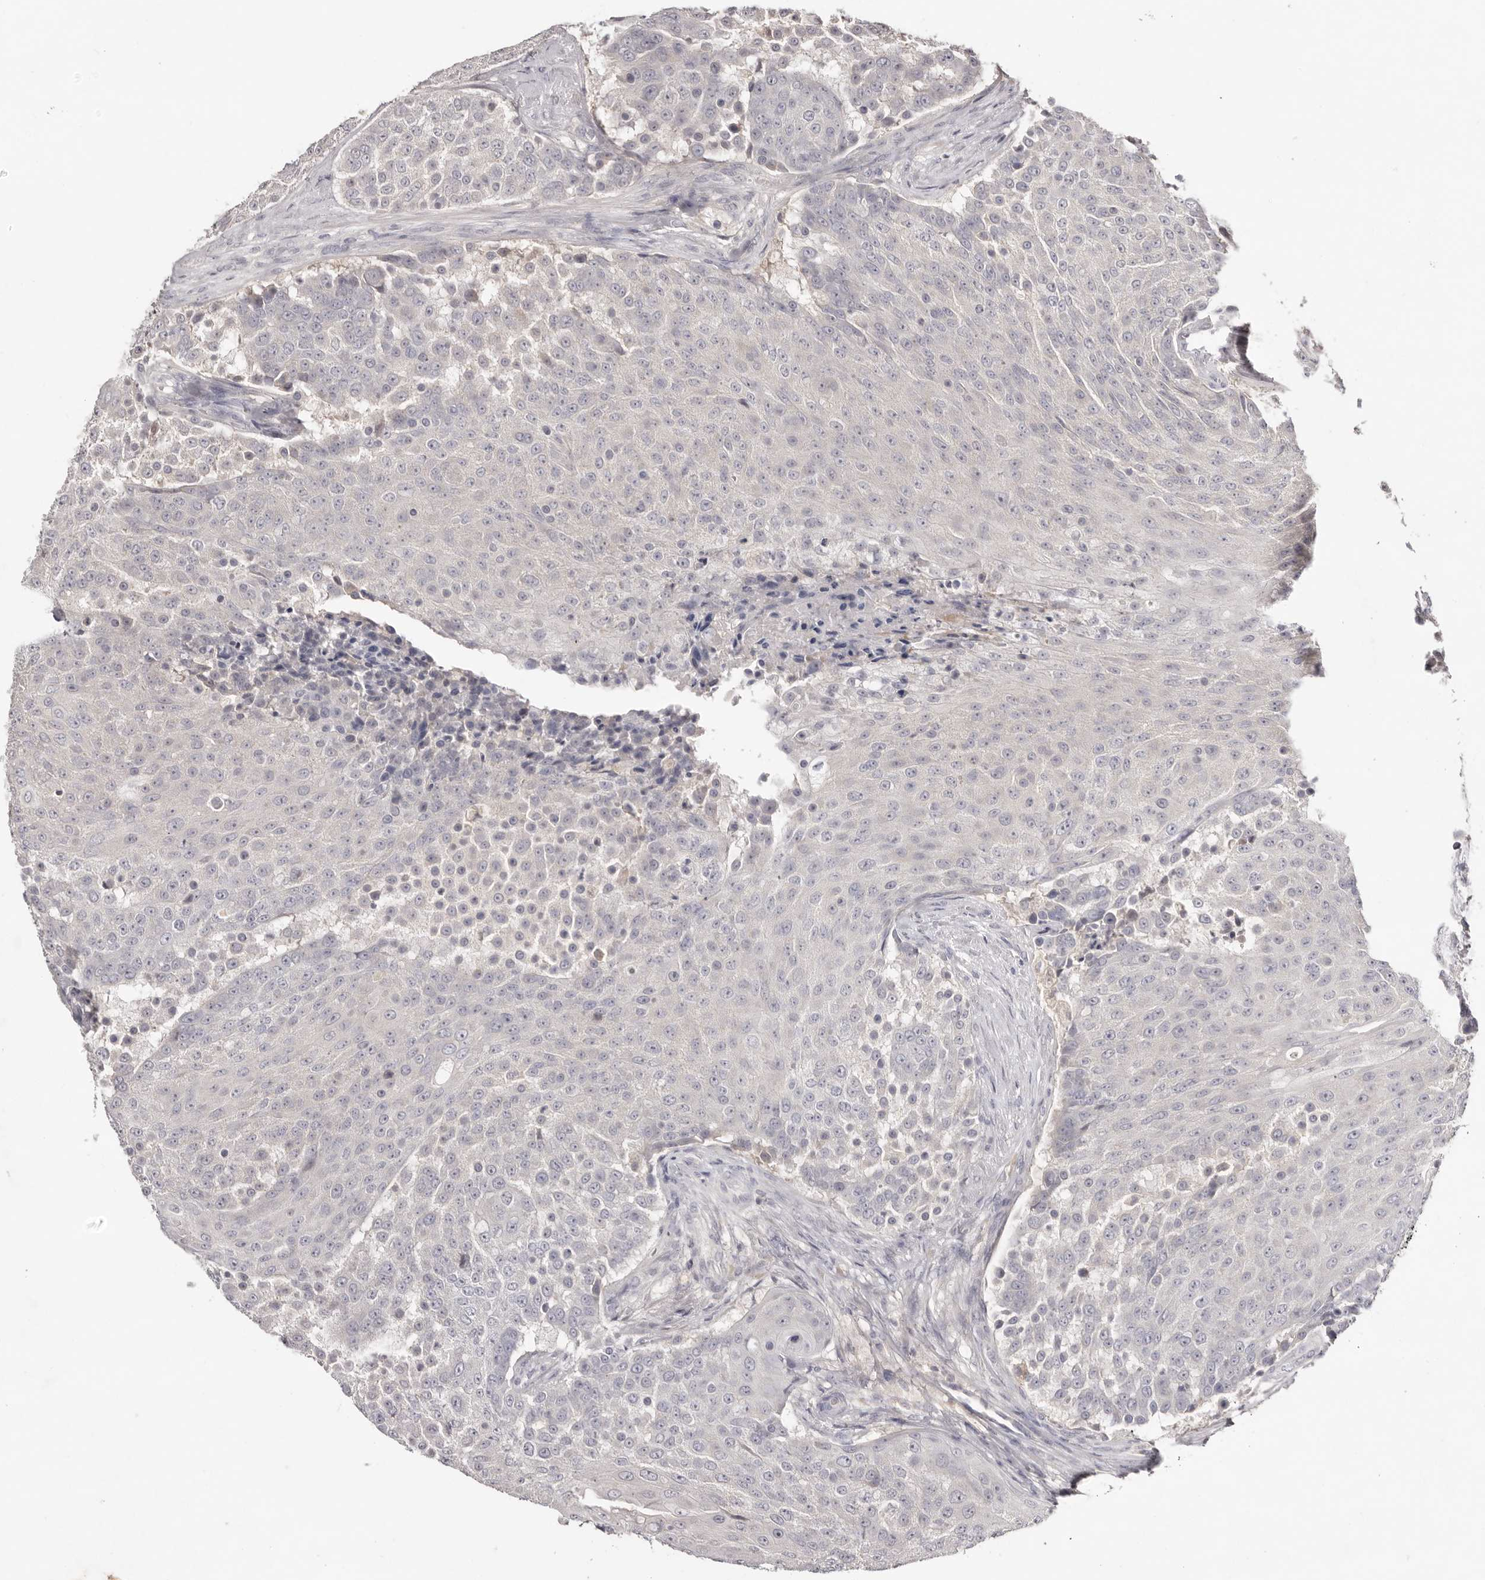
{"staining": {"intensity": "negative", "quantity": "none", "location": "none"}, "tissue": "urothelial cancer", "cell_type": "Tumor cells", "image_type": "cancer", "snomed": [{"axis": "morphology", "description": "Urothelial carcinoma, High grade"}, {"axis": "topography", "description": "Urinary bladder"}], "caption": "Human urothelial cancer stained for a protein using immunohistochemistry (IHC) demonstrates no positivity in tumor cells.", "gene": "SCUBE2", "patient": {"sex": "female", "age": 63}}